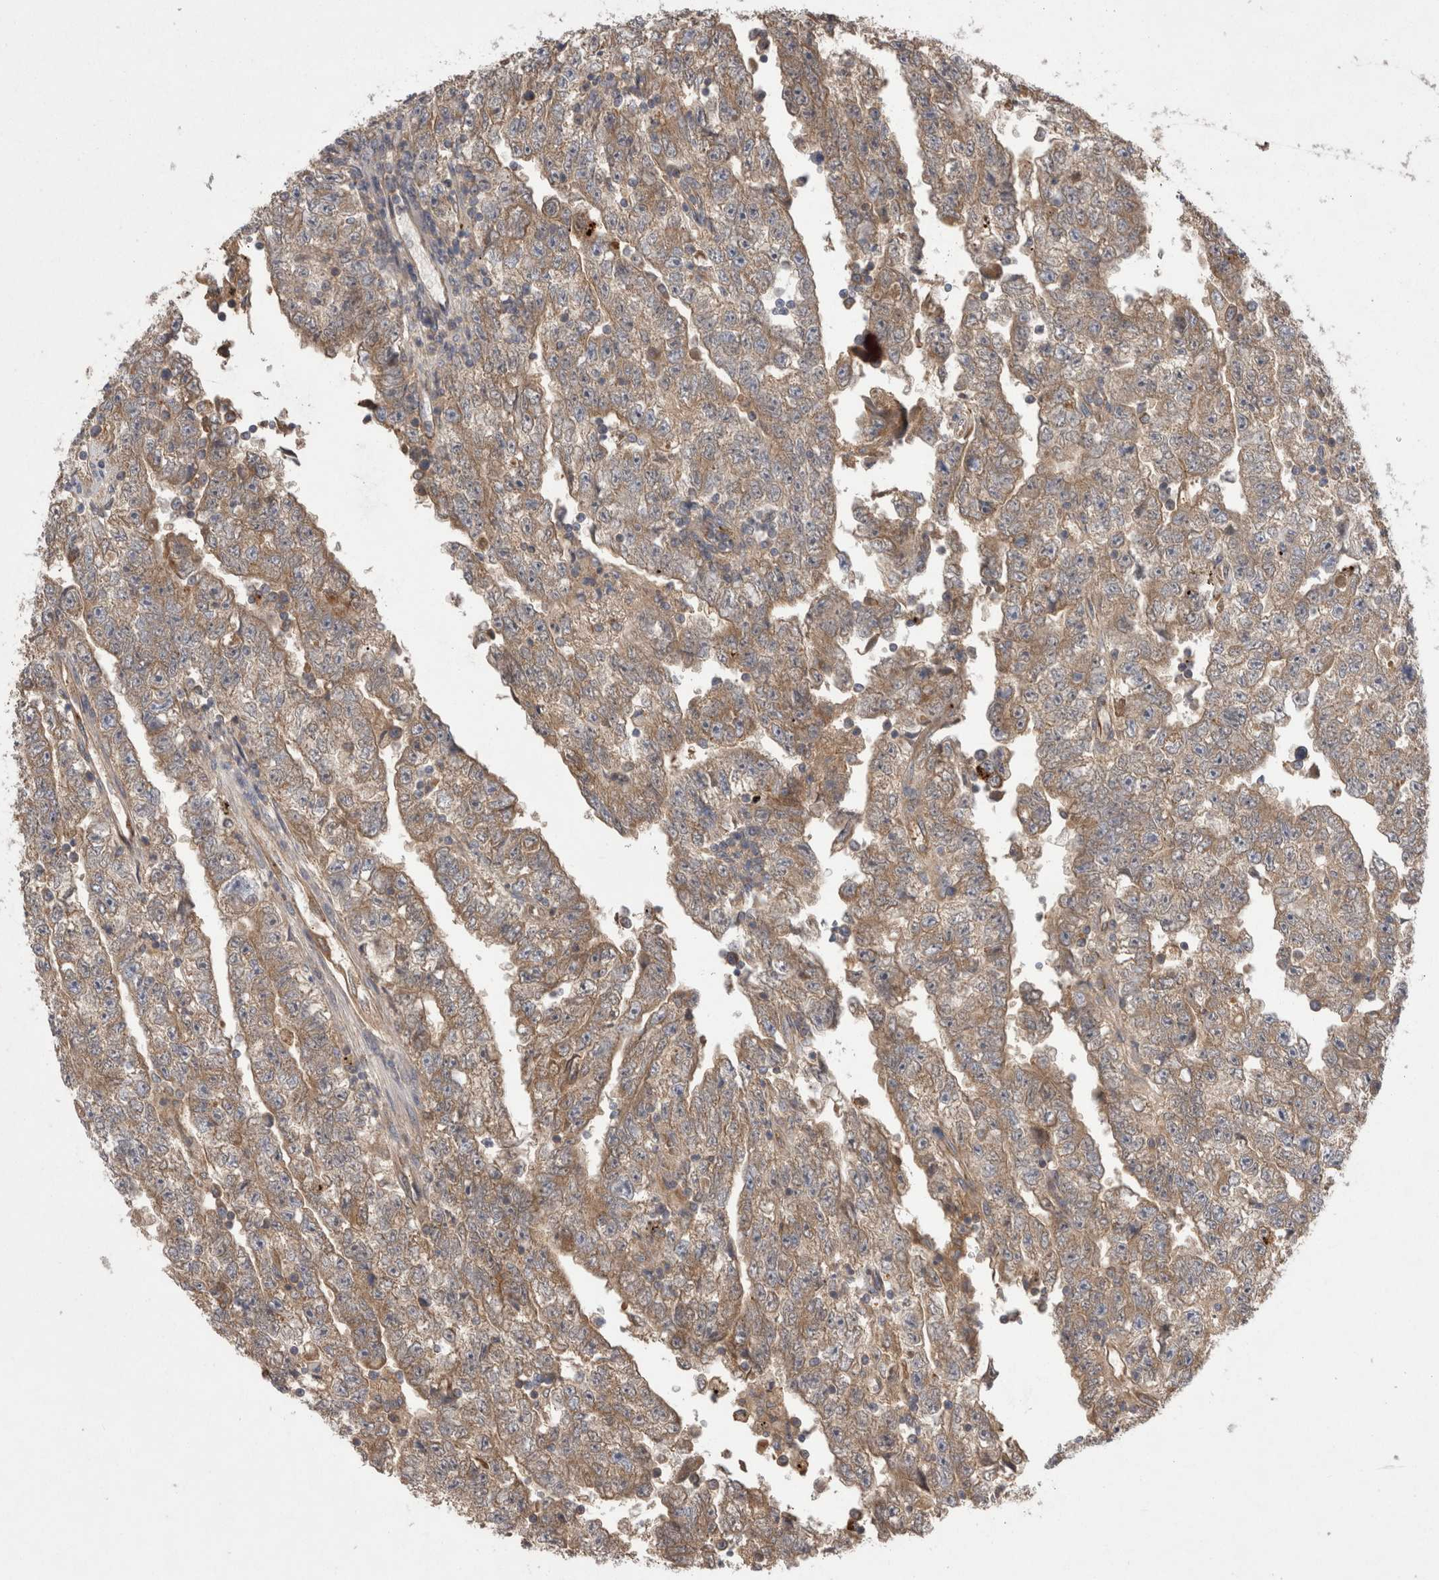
{"staining": {"intensity": "weak", "quantity": ">75%", "location": "cytoplasmic/membranous"}, "tissue": "testis cancer", "cell_type": "Tumor cells", "image_type": "cancer", "snomed": [{"axis": "morphology", "description": "Carcinoma, Embryonal, NOS"}, {"axis": "topography", "description": "Testis"}], "caption": "Weak cytoplasmic/membranous protein expression is appreciated in about >75% of tumor cells in testis cancer. (Stains: DAB in brown, nuclei in blue, Microscopy: brightfield microscopy at high magnification).", "gene": "DARS2", "patient": {"sex": "male", "age": 25}}